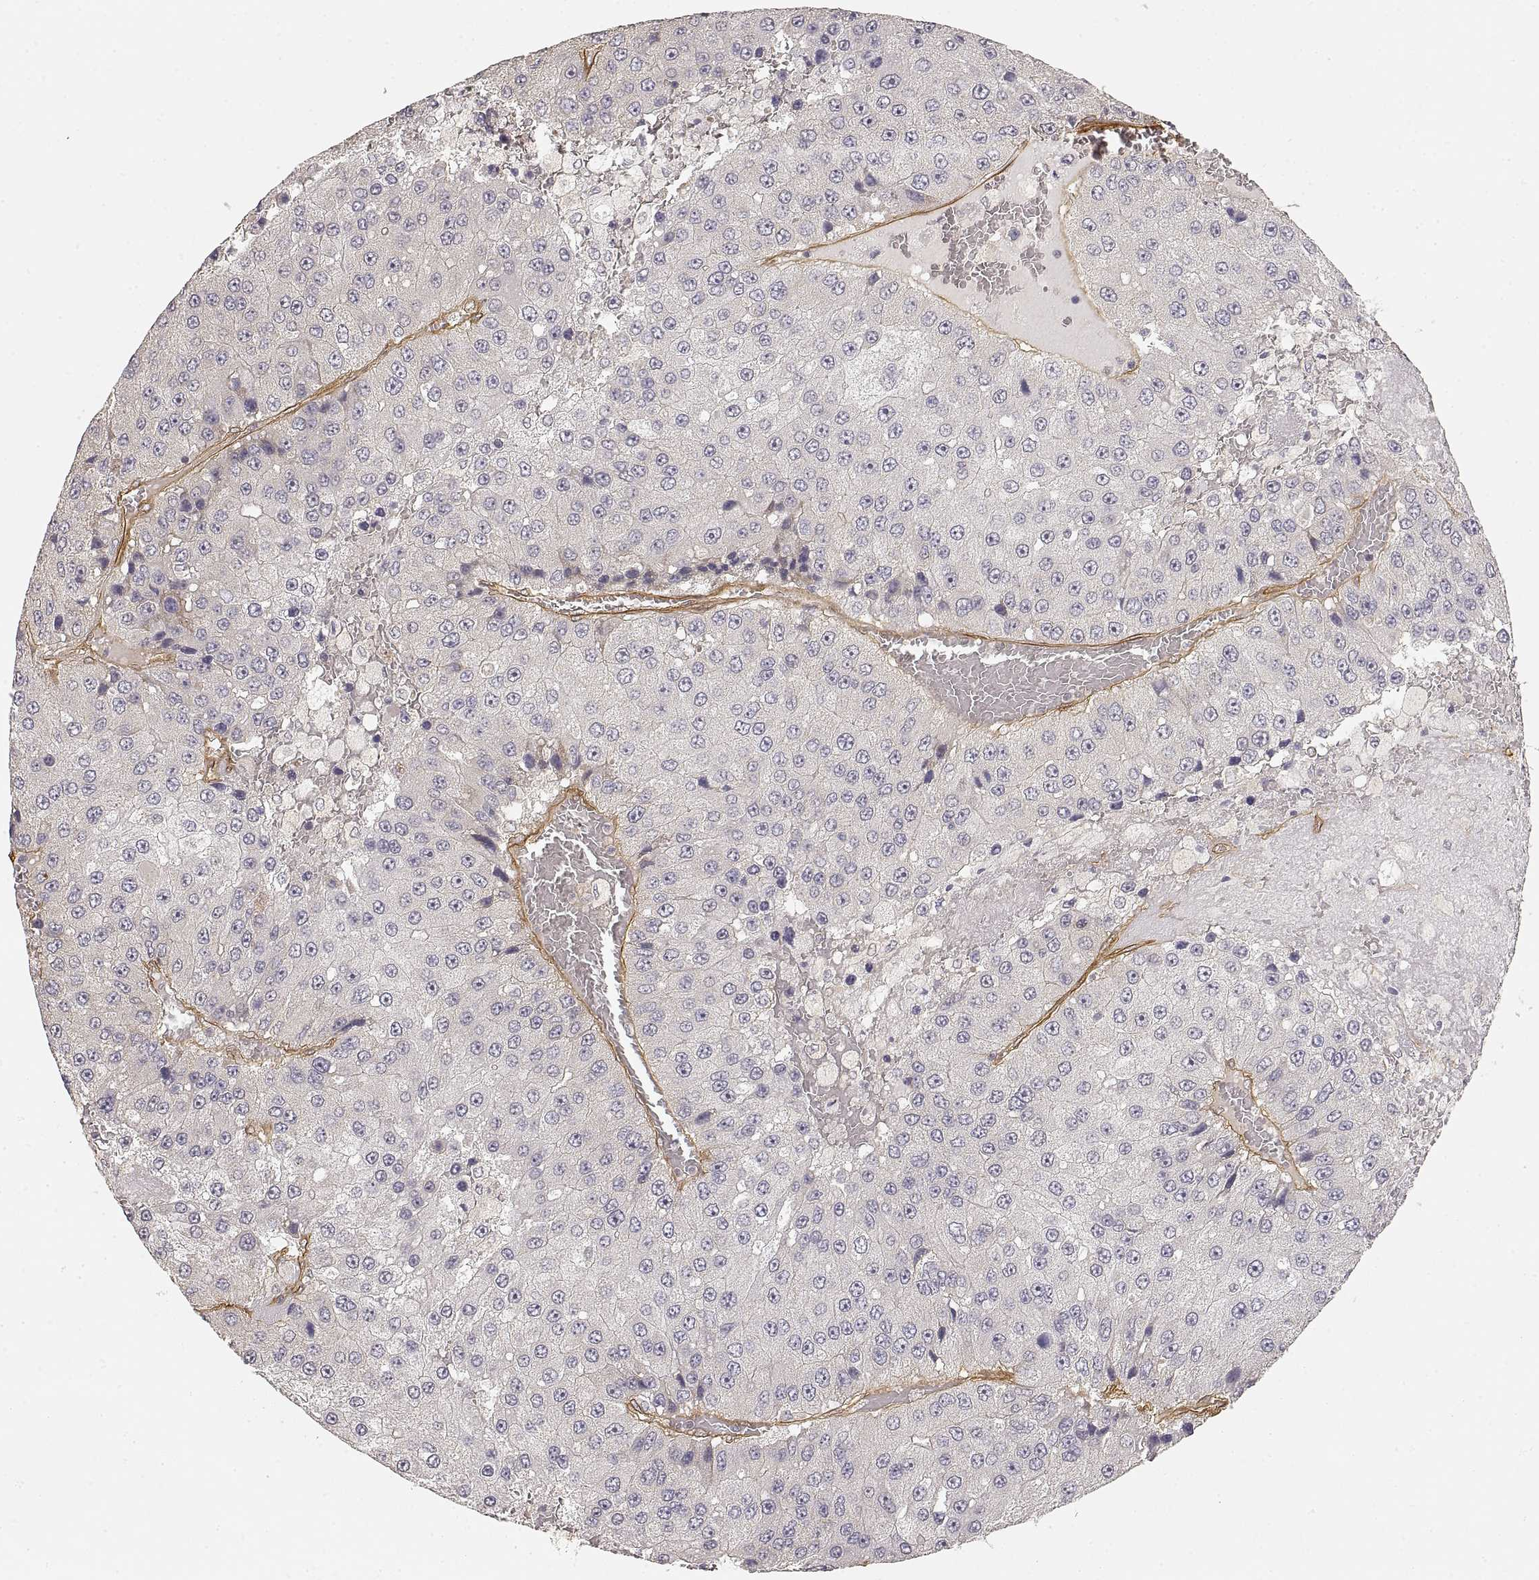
{"staining": {"intensity": "negative", "quantity": "none", "location": "none"}, "tissue": "liver cancer", "cell_type": "Tumor cells", "image_type": "cancer", "snomed": [{"axis": "morphology", "description": "Carcinoma, Hepatocellular, NOS"}, {"axis": "topography", "description": "Liver"}], "caption": "Protein analysis of liver cancer shows no significant positivity in tumor cells.", "gene": "LAMA4", "patient": {"sex": "female", "age": 73}}